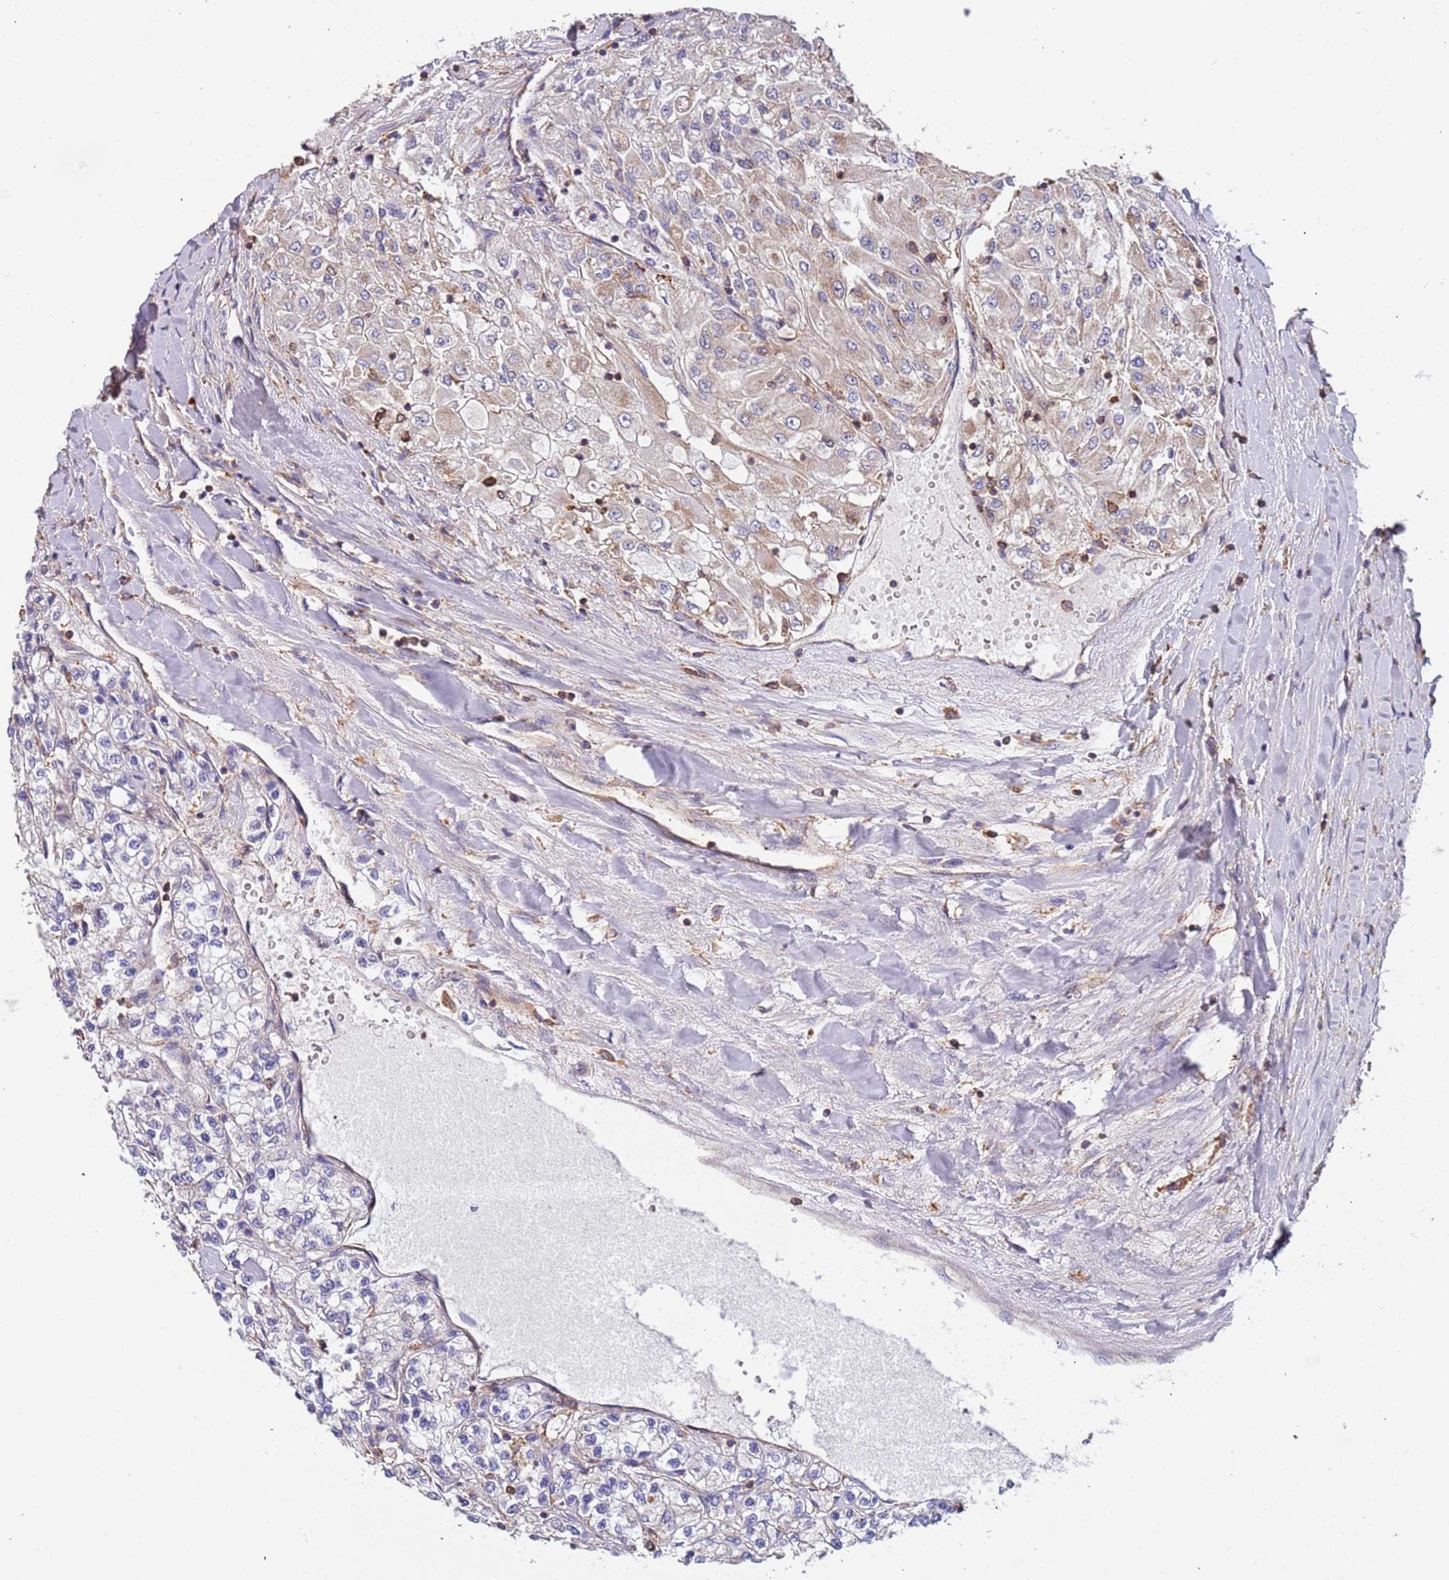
{"staining": {"intensity": "negative", "quantity": "none", "location": "none"}, "tissue": "renal cancer", "cell_type": "Tumor cells", "image_type": "cancer", "snomed": [{"axis": "morphology", "description": "Adenocarcinoma, NOS"}, {"axis": "topography", "description": "Kidney"}], "caption": "Protein analysis of adenocarcinoma (renal) displays no significant positivity in tumor cells.", "gene": "SYT4", "patient": {"sex": "male", "age": 80}}